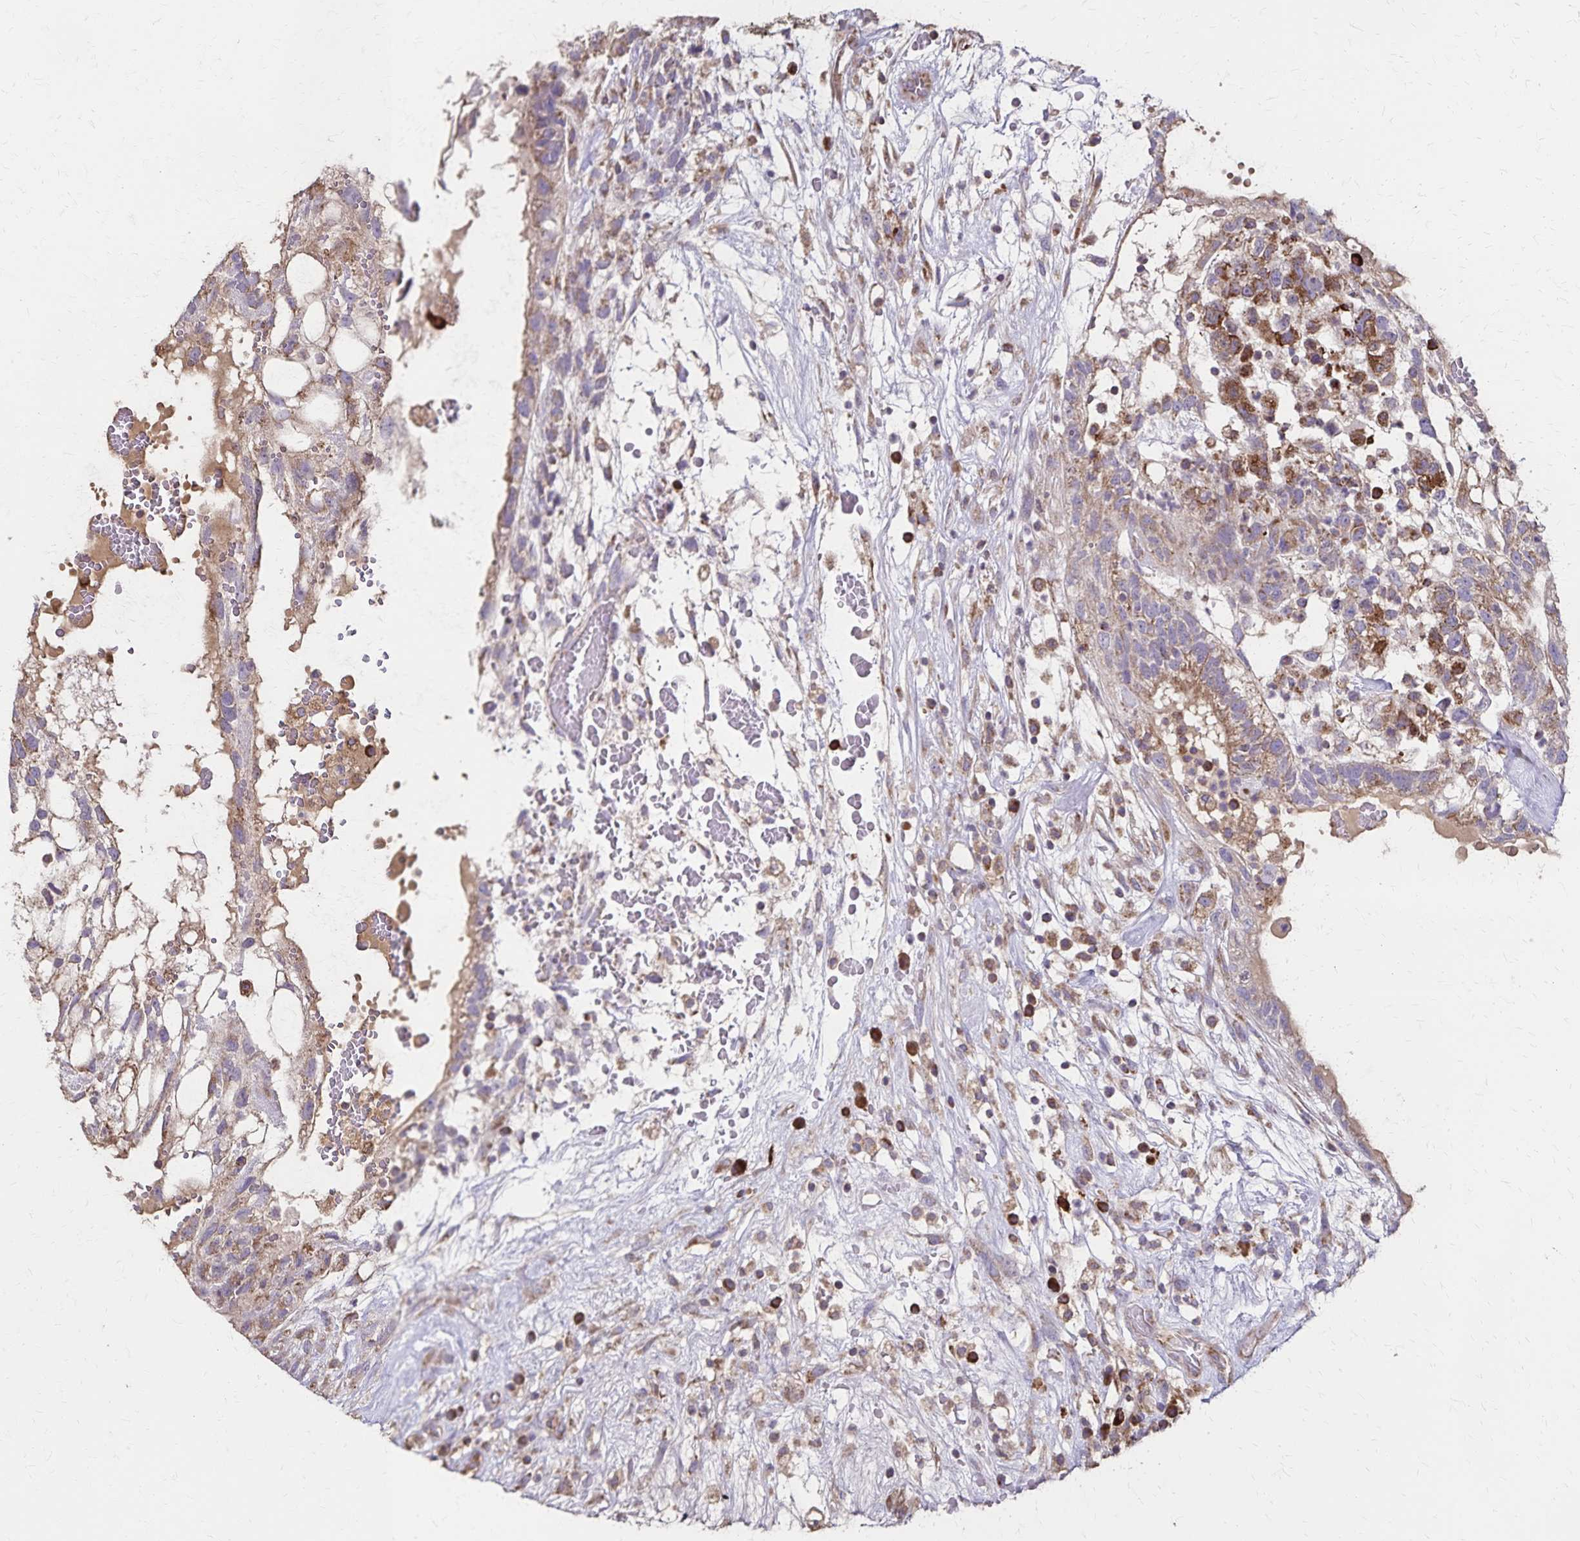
{"staining": {"intensity": "moderate", "quantity": "25%-75%", "location": "cytoplasmic/membranous"}, "tissue": "testis cancer", "cell_type": "Tumor cells", "image_type": "cancer", "snomed": [{"axis": "morphology", "description": "Normal tissue, NOS"}, {"axis": "morphology", "description": "Carcinoma, Embryonal, NOS"}, {"axis": "topography", "description": "Testis"}], "caption": "Testis cancer stained with a protein marker reveals moderate staining in tumor cells.", "gene": "RNF10", "patient": {"sex": "male", "age": 32}}